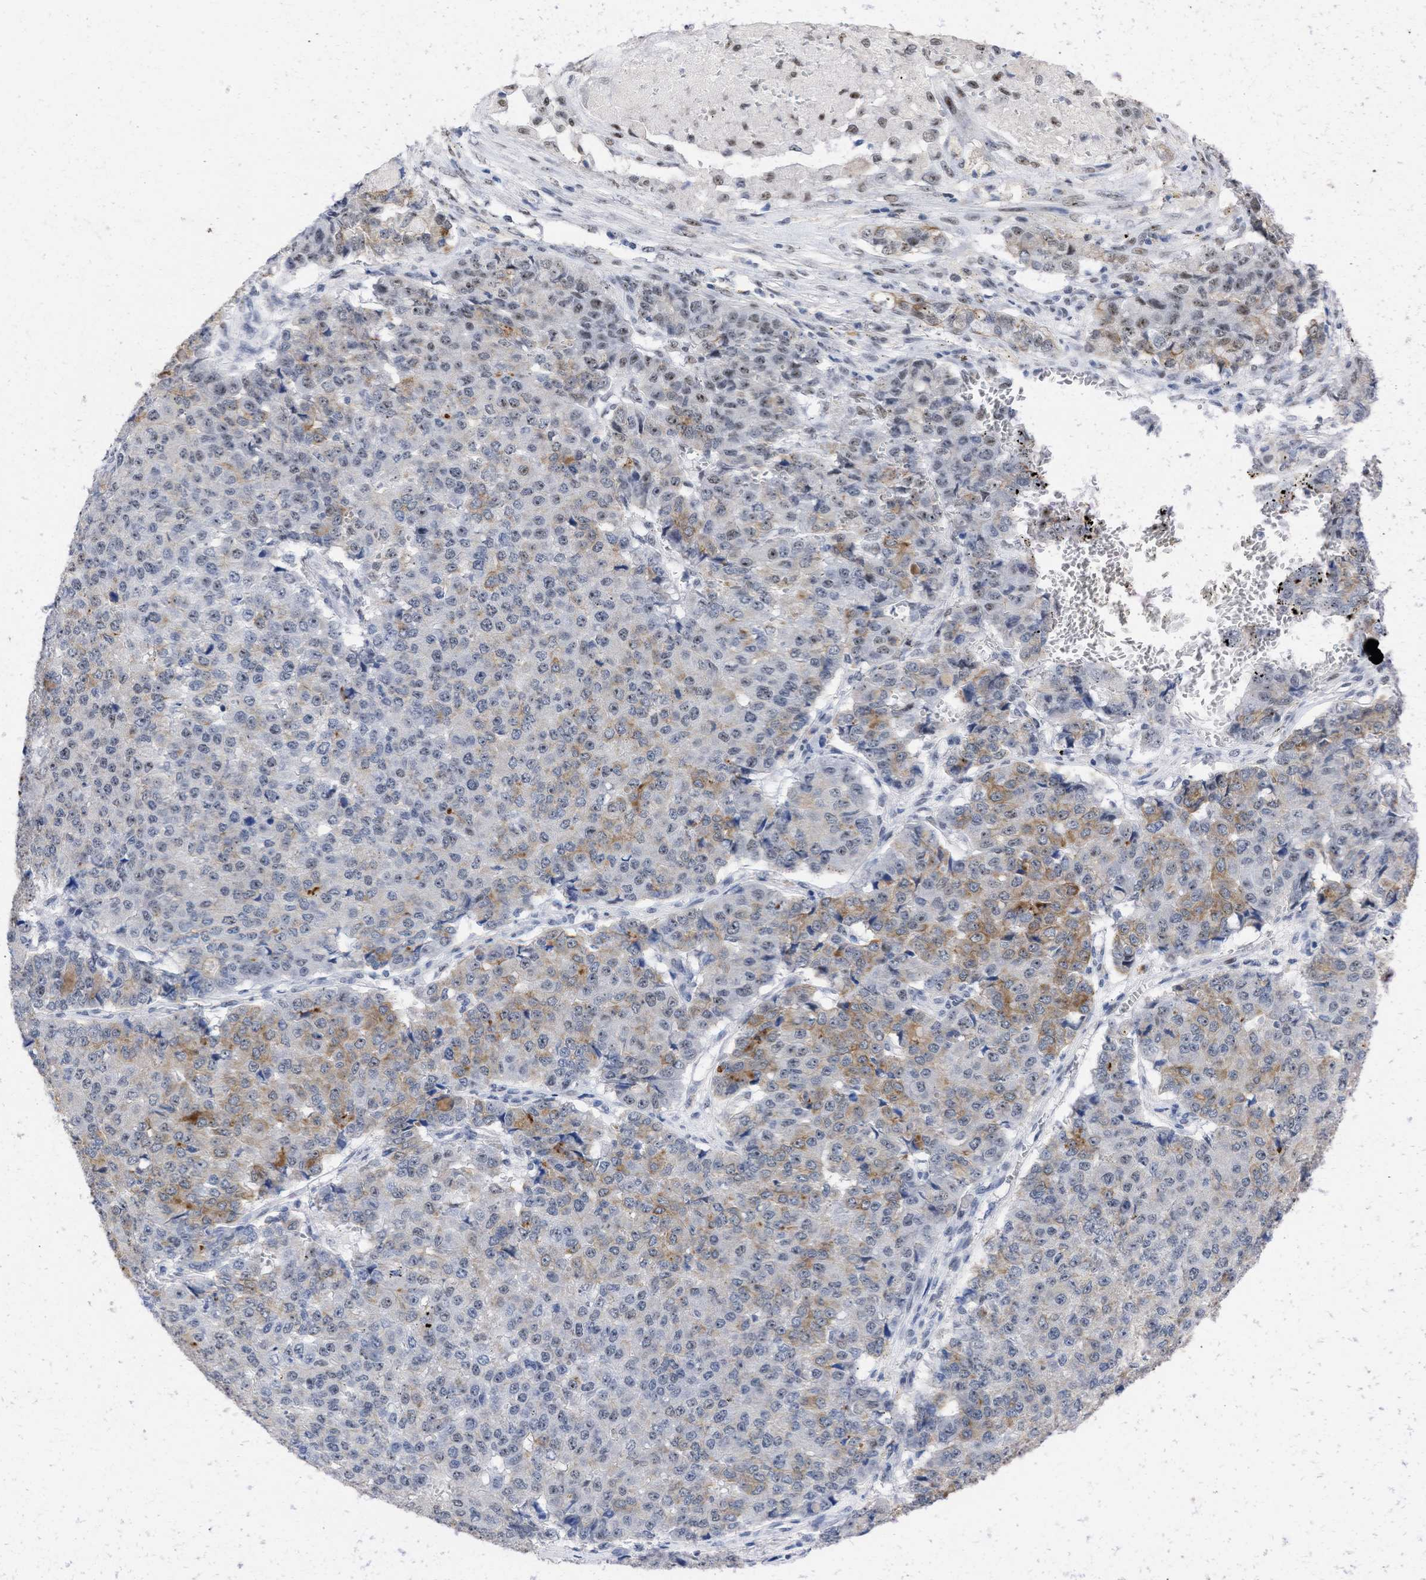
{"staining": {"intensity": "moderate", "quantity": ">75%", "location": "cytoplasmic/membranous,nuclear"}, "tissue": "pancreatic cancer", "cell_type": "Tumor cells", "image_type": "cancer", "snomed": [{"axis": "morphology", "description": "Adenocarcinoma, NOS"}, {"axis": "topography", "description": "Pancreas"}], "caption": "The photomicrograph displays immunohistochemical staining of pancreatic adenocarcinoma. There is moderate cytoplasmic/membranous and nuclear expression is identified in about >75% of tumor cells. Using DAB (3,3'-diaminobenzidine) (brown) and hematoxylin (blue) stains, captured at high magnification using brightfield microscopy.", "gene": "DDX41", "patient": {"sex": "male", "age": 50}}